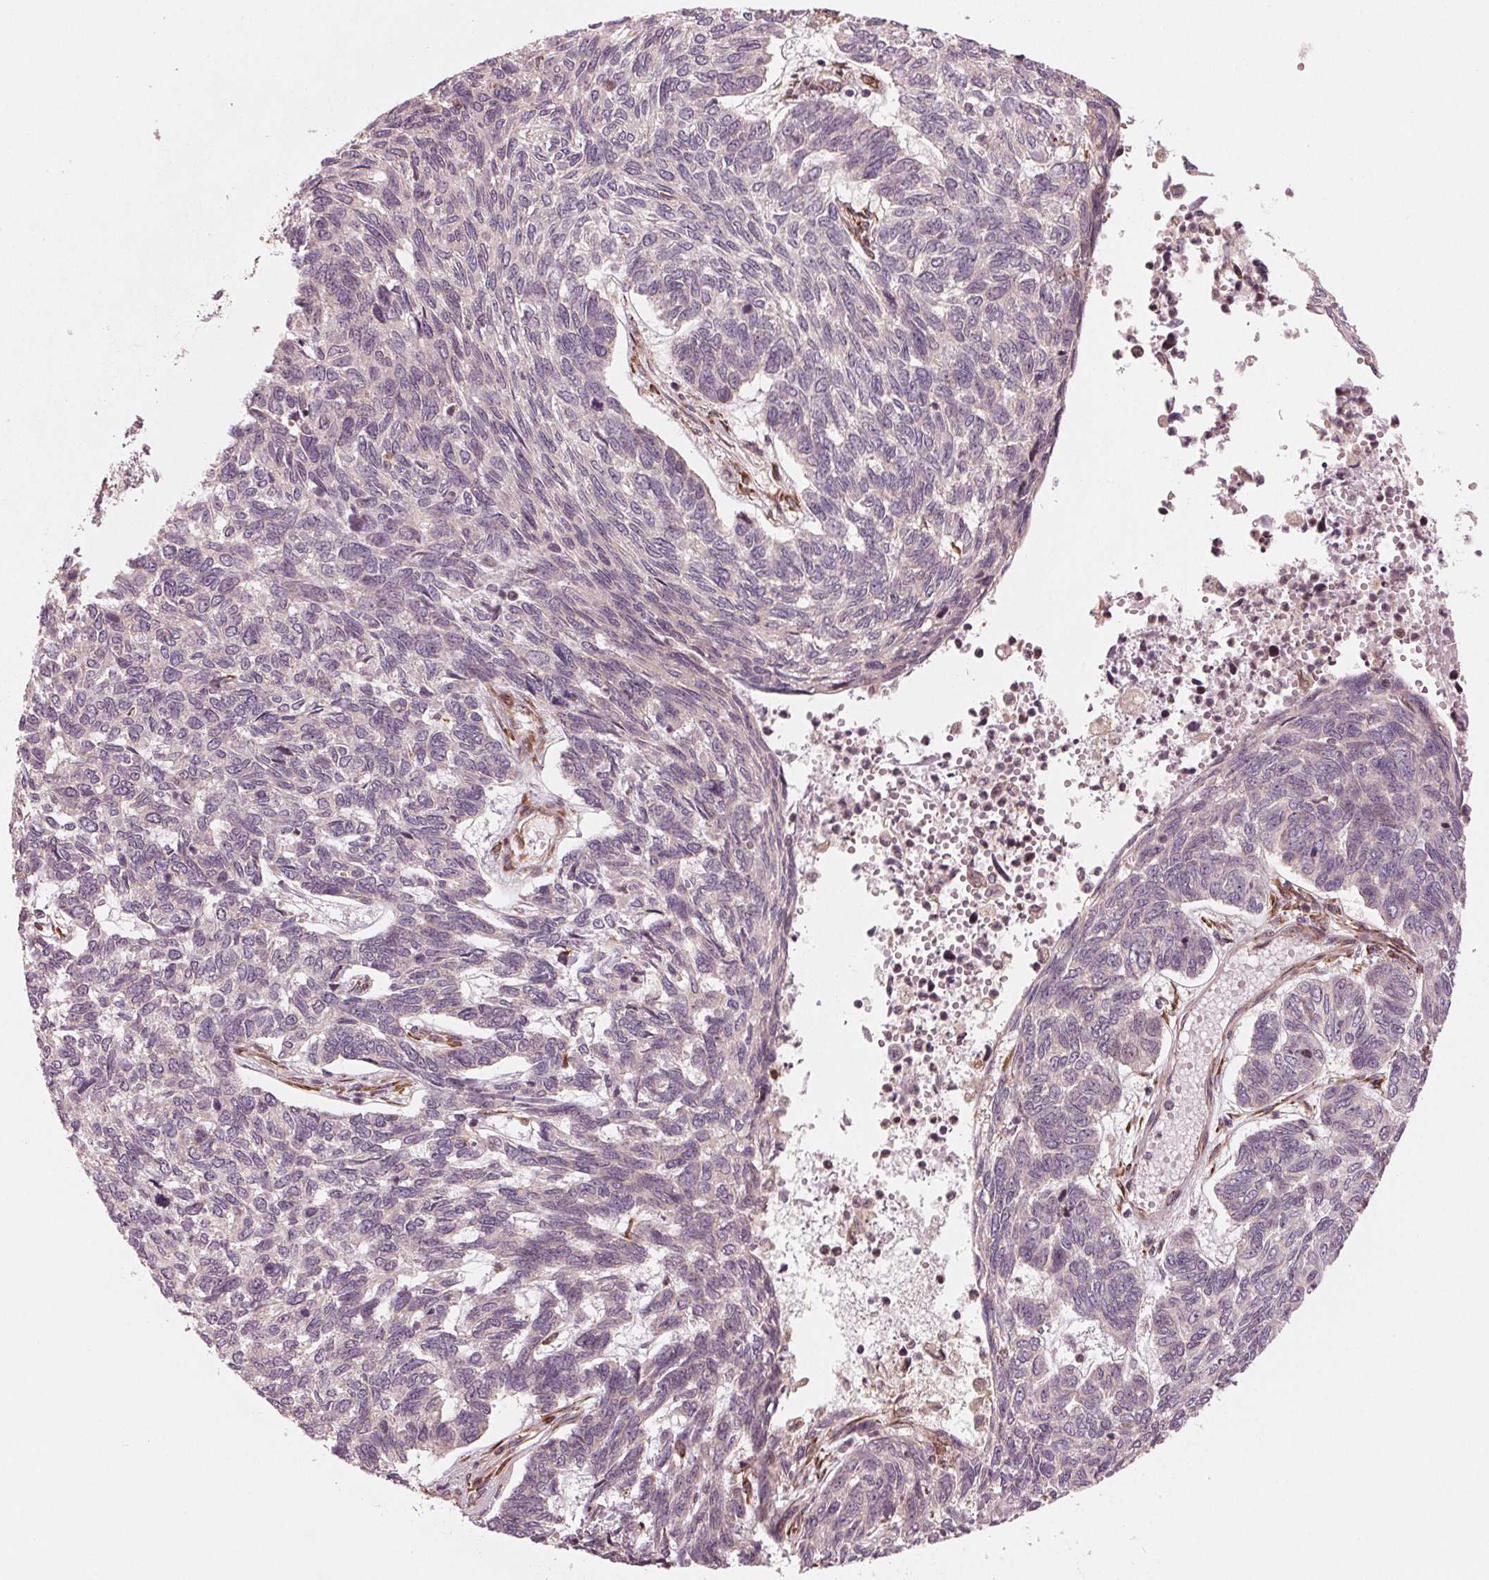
{"staining": {"intensity": "negative", "quantity": "none", "location": "none"}, "tissue": "skin cancer", "cell_type": "Tumor cells", "image_type": "cancer", "snomed": [{"axis": "morphology", "description": "Basal cell carcinoma"}, {"axis": "topography", "description": "Skin"}], "caption": "The IHC image has no significant expression in tumor cells of skin cancer (basal cell carcinoma) tissue.", "gene": "CMIP", "patient": {"sex": "female", "age": 65}}